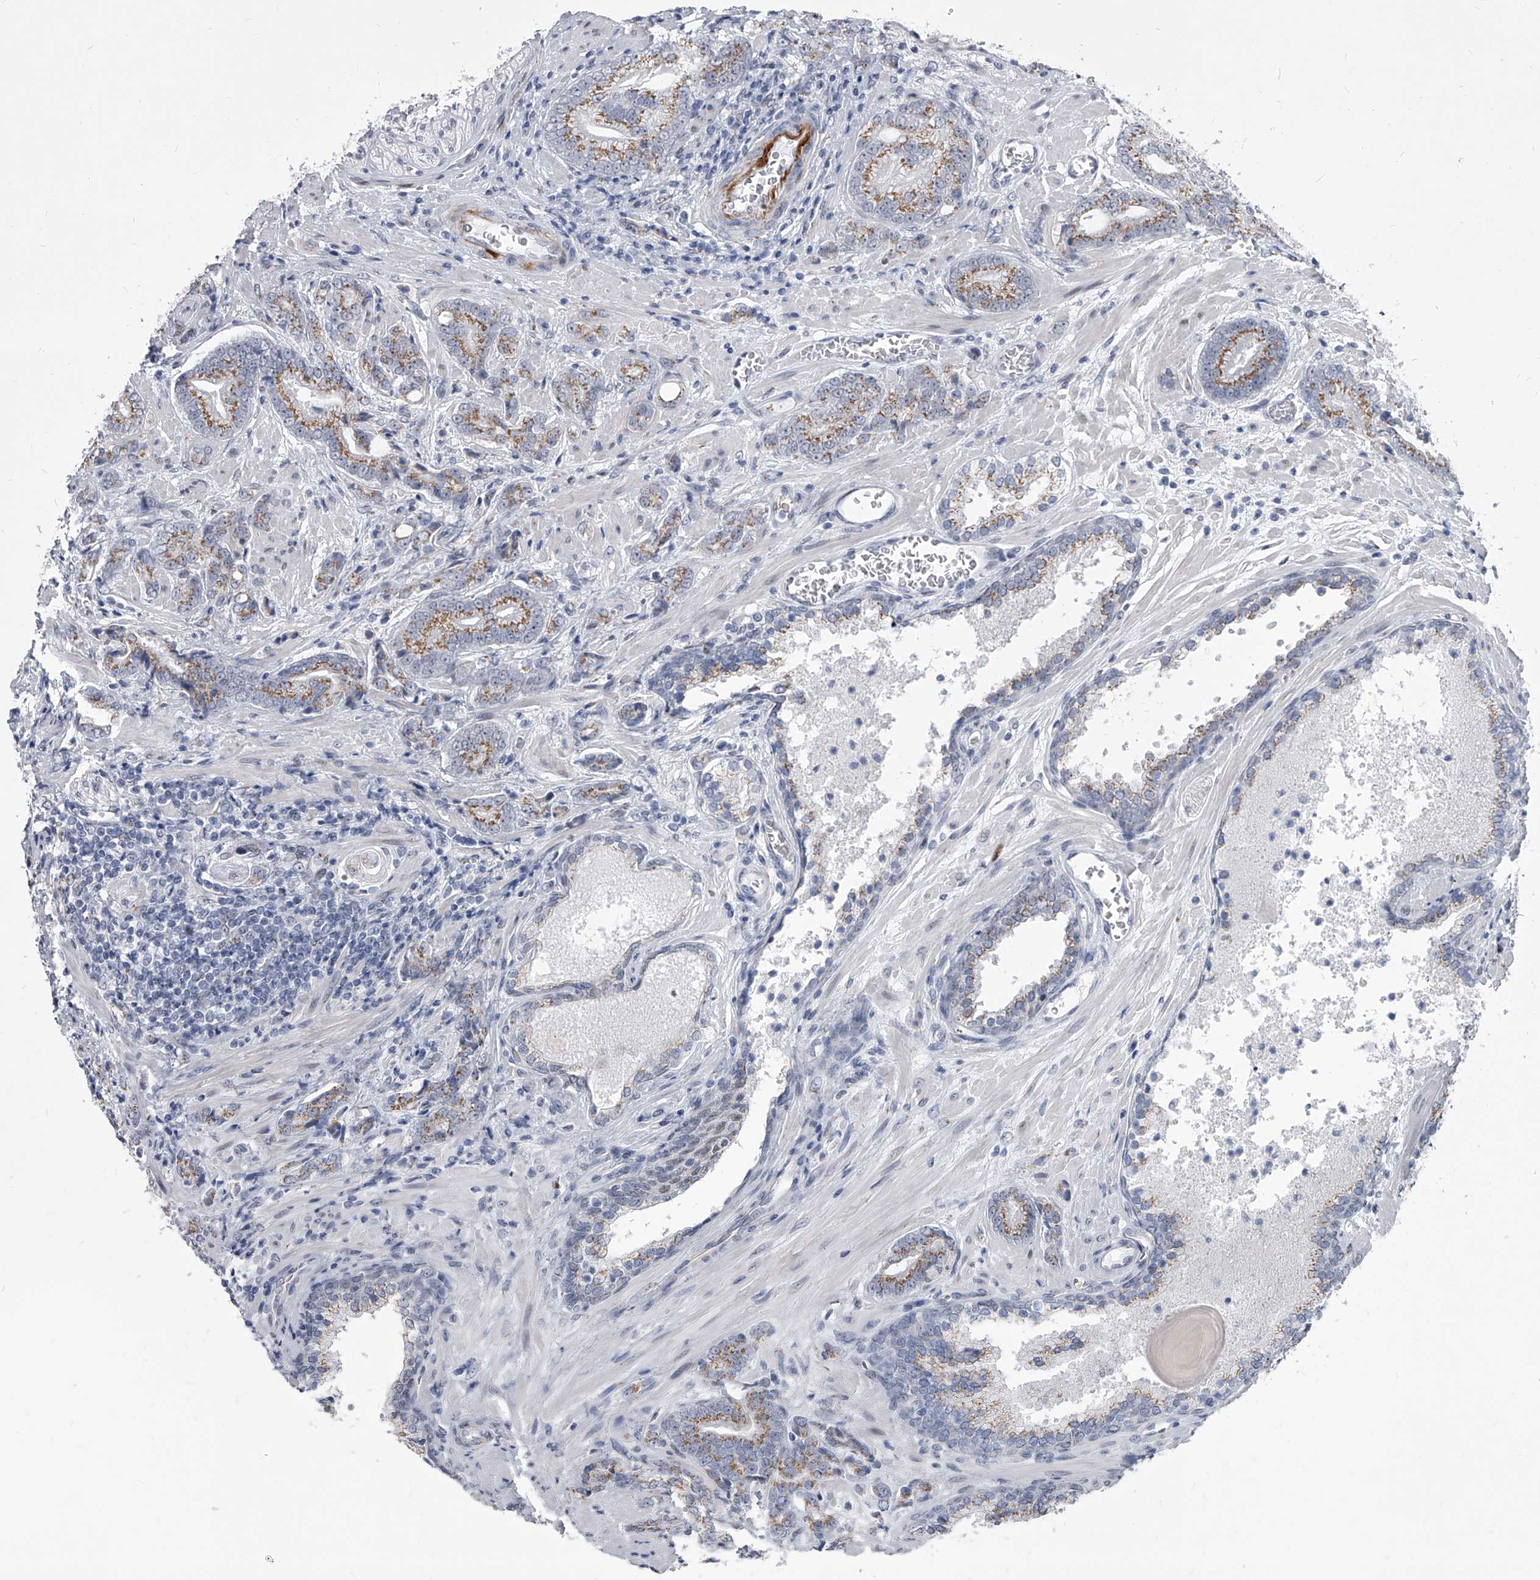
{"staining": {"intensity": "moderate", "quantity": ">75%", "location": "cytoplasmic/membranous"}, "tissue": "prostate cancer", "cell_type": "Tumor cells", "image_type": "cancer", "snomed": [{"axis": "morphology", "description": "Adenocarcinoma, High grade"}, {"axis": "topography", "description": "Prostate"}], "caption": "An IHC micrograph of neoplastic tissue is shown. Protein staining in brown highlights moderate cytoplasmic/membranous positivity in high-grade adenocarcinoma (prostate) within tumor cells.", "gene": "EVA1C", "patient": {"sex": "male", "age": 57}}